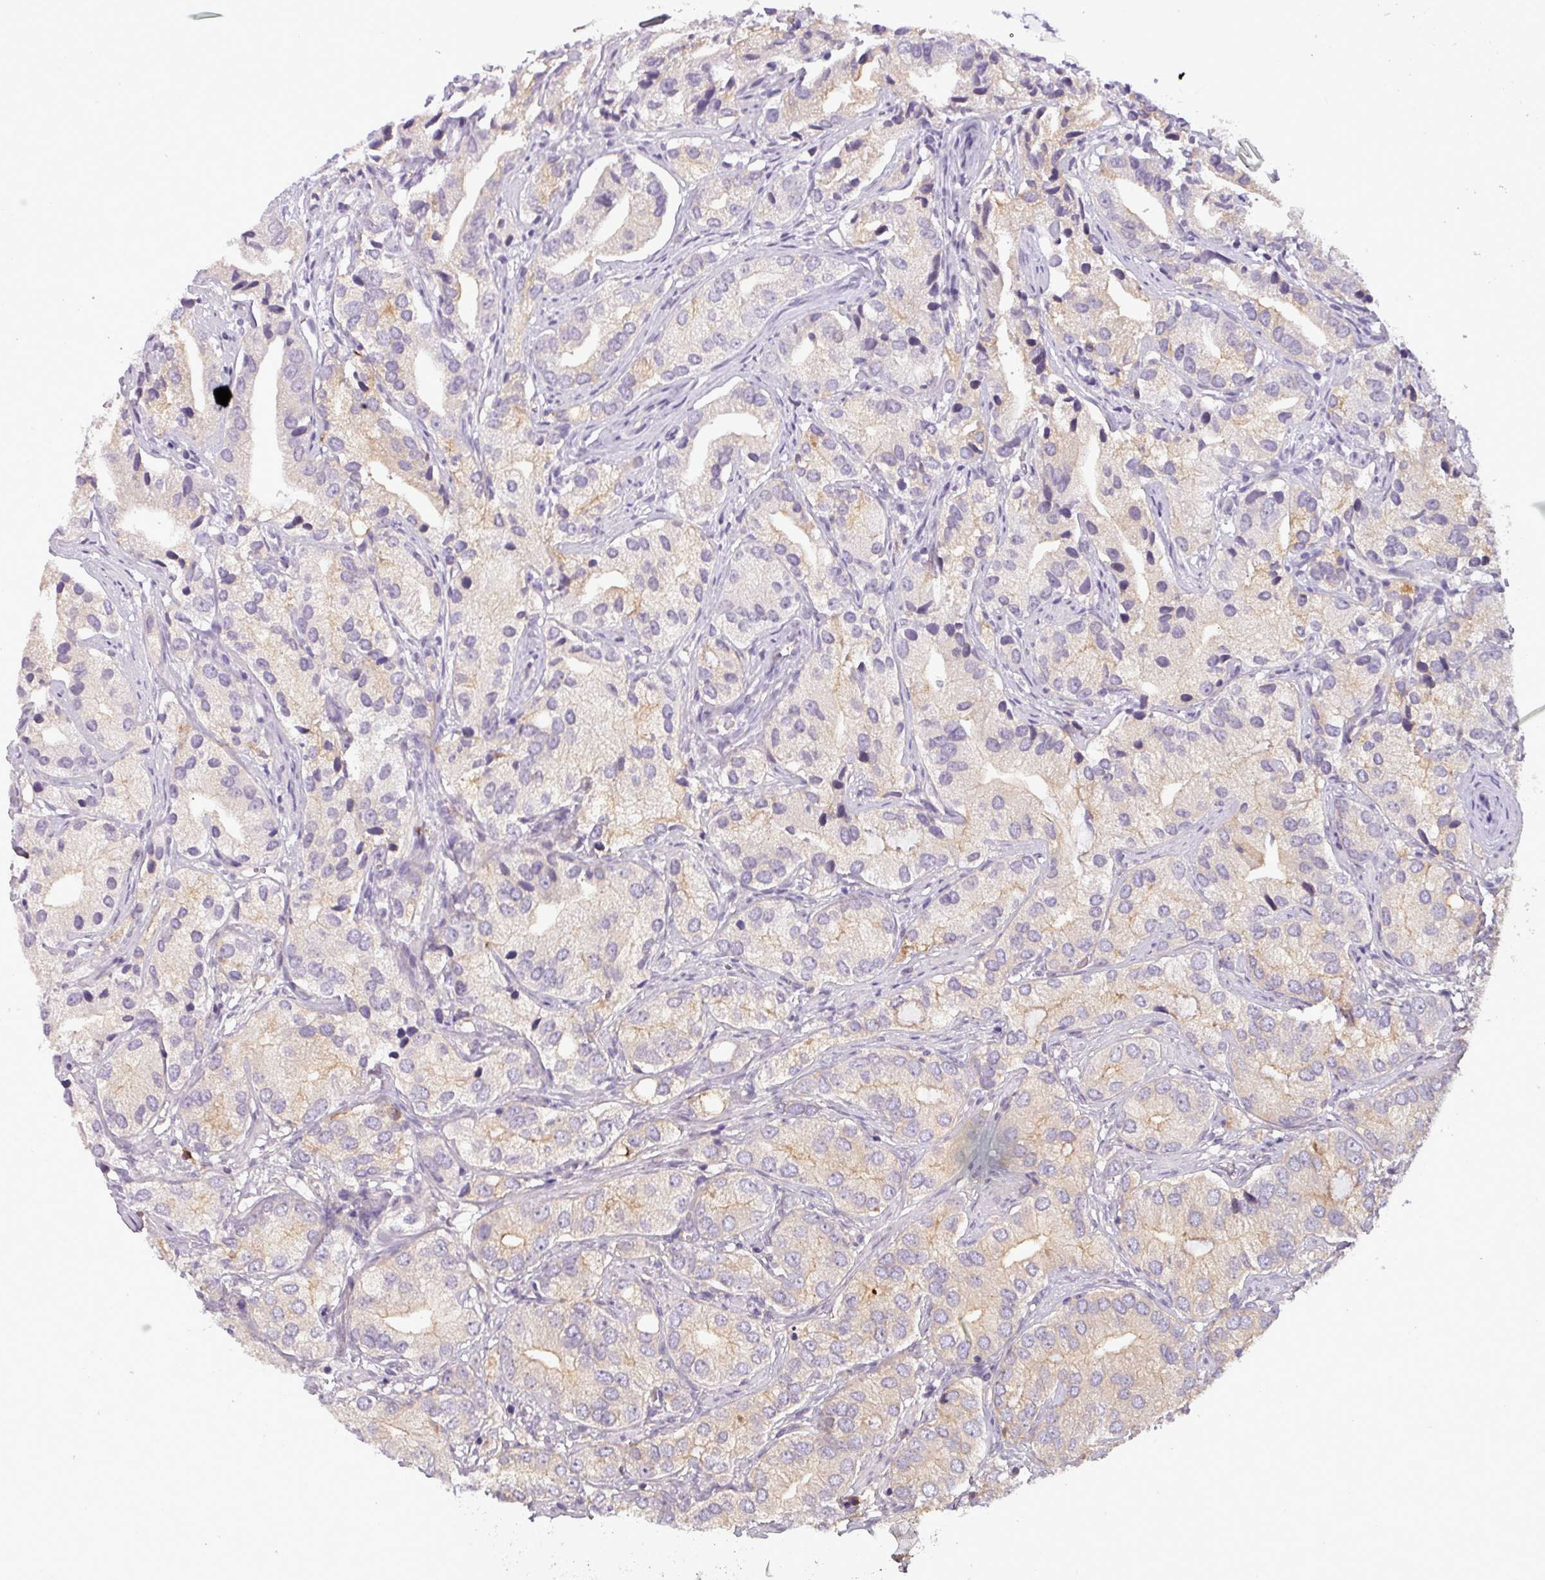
{"staining": {"intensity": "weak", "quantity": "<25%", "location": "cytoplasmic/membranous"}, "tissue": "prostate cancer", "cell_type": "Tumor cells", "image_type": "cancer", "snomed": [{"axis": "morphology", "description": "Adenocarcinoma, High grade"}, {"axis": "topography", "description": "Prostate"}], "caption": "Protein analysis of adenocarcinoma (high-grade) (prostate) shows no significant expression in tumor cells. (DAB (3,3'-diaminobenzidine) immunohistochemistry with hematoxylin counter stain).", "gene": "NPFFR1", "patient": {"sex": "male", "age": 82}}